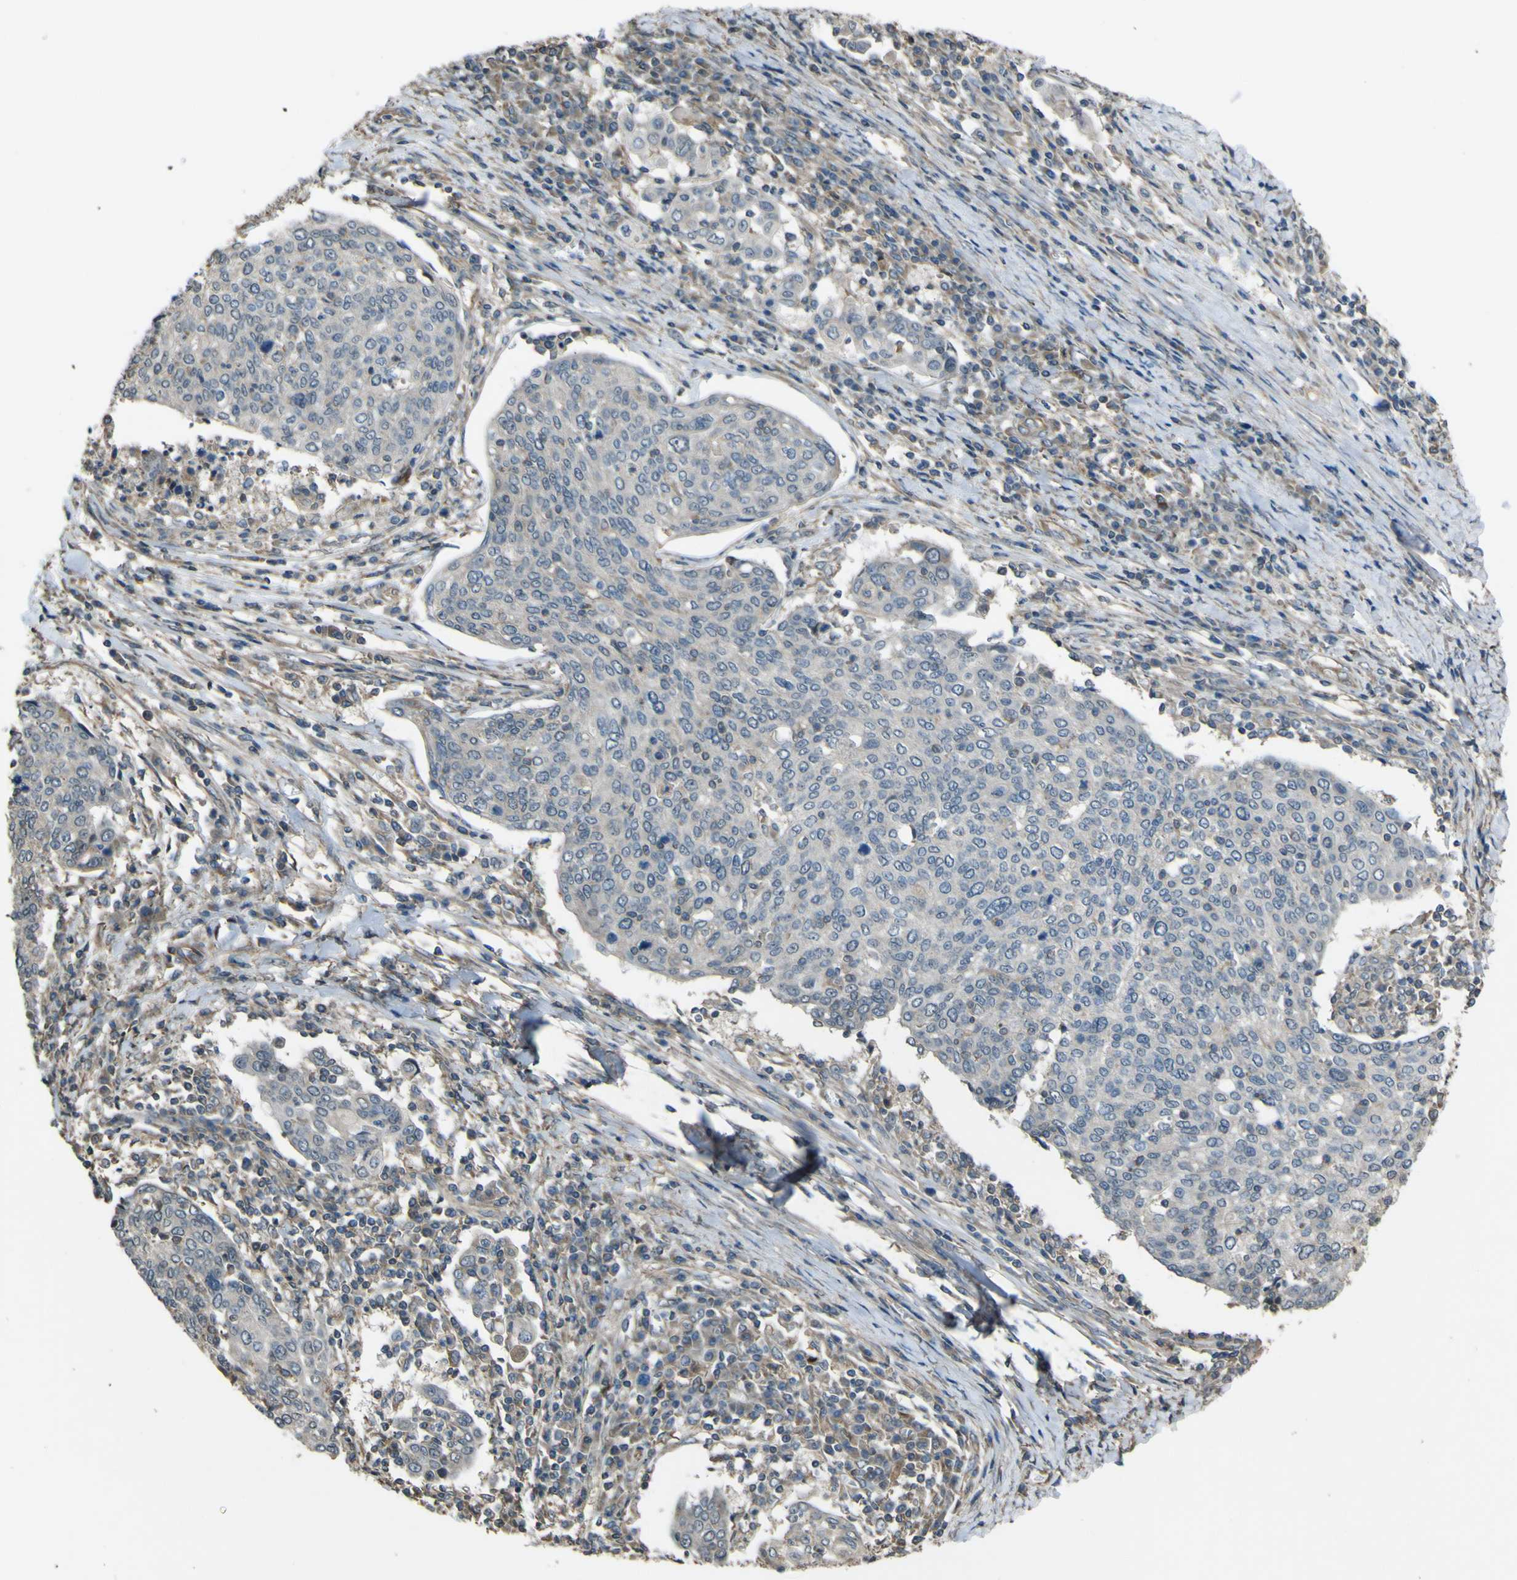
{"staining": {"intensity": "negative", "quantity": "none", "location": "none"}, "tissue": "cervical cancer", "cell_type": "Tumor cells", "image_type": "cancer", "snomed": [{"axis": "morphology", "description": "Squamous cell carcinoma, NOS"}, {"axis": "topography", "description": "Cervix"}], "caption": "A high-resolution photomicrograph shows IHC staining of cervical cancer (squamous cell carcinoma), which reveals no significant positivity in tumor cells.", "gene": "NAALADL2", "patient": {"sex": "female", "age": 40}}